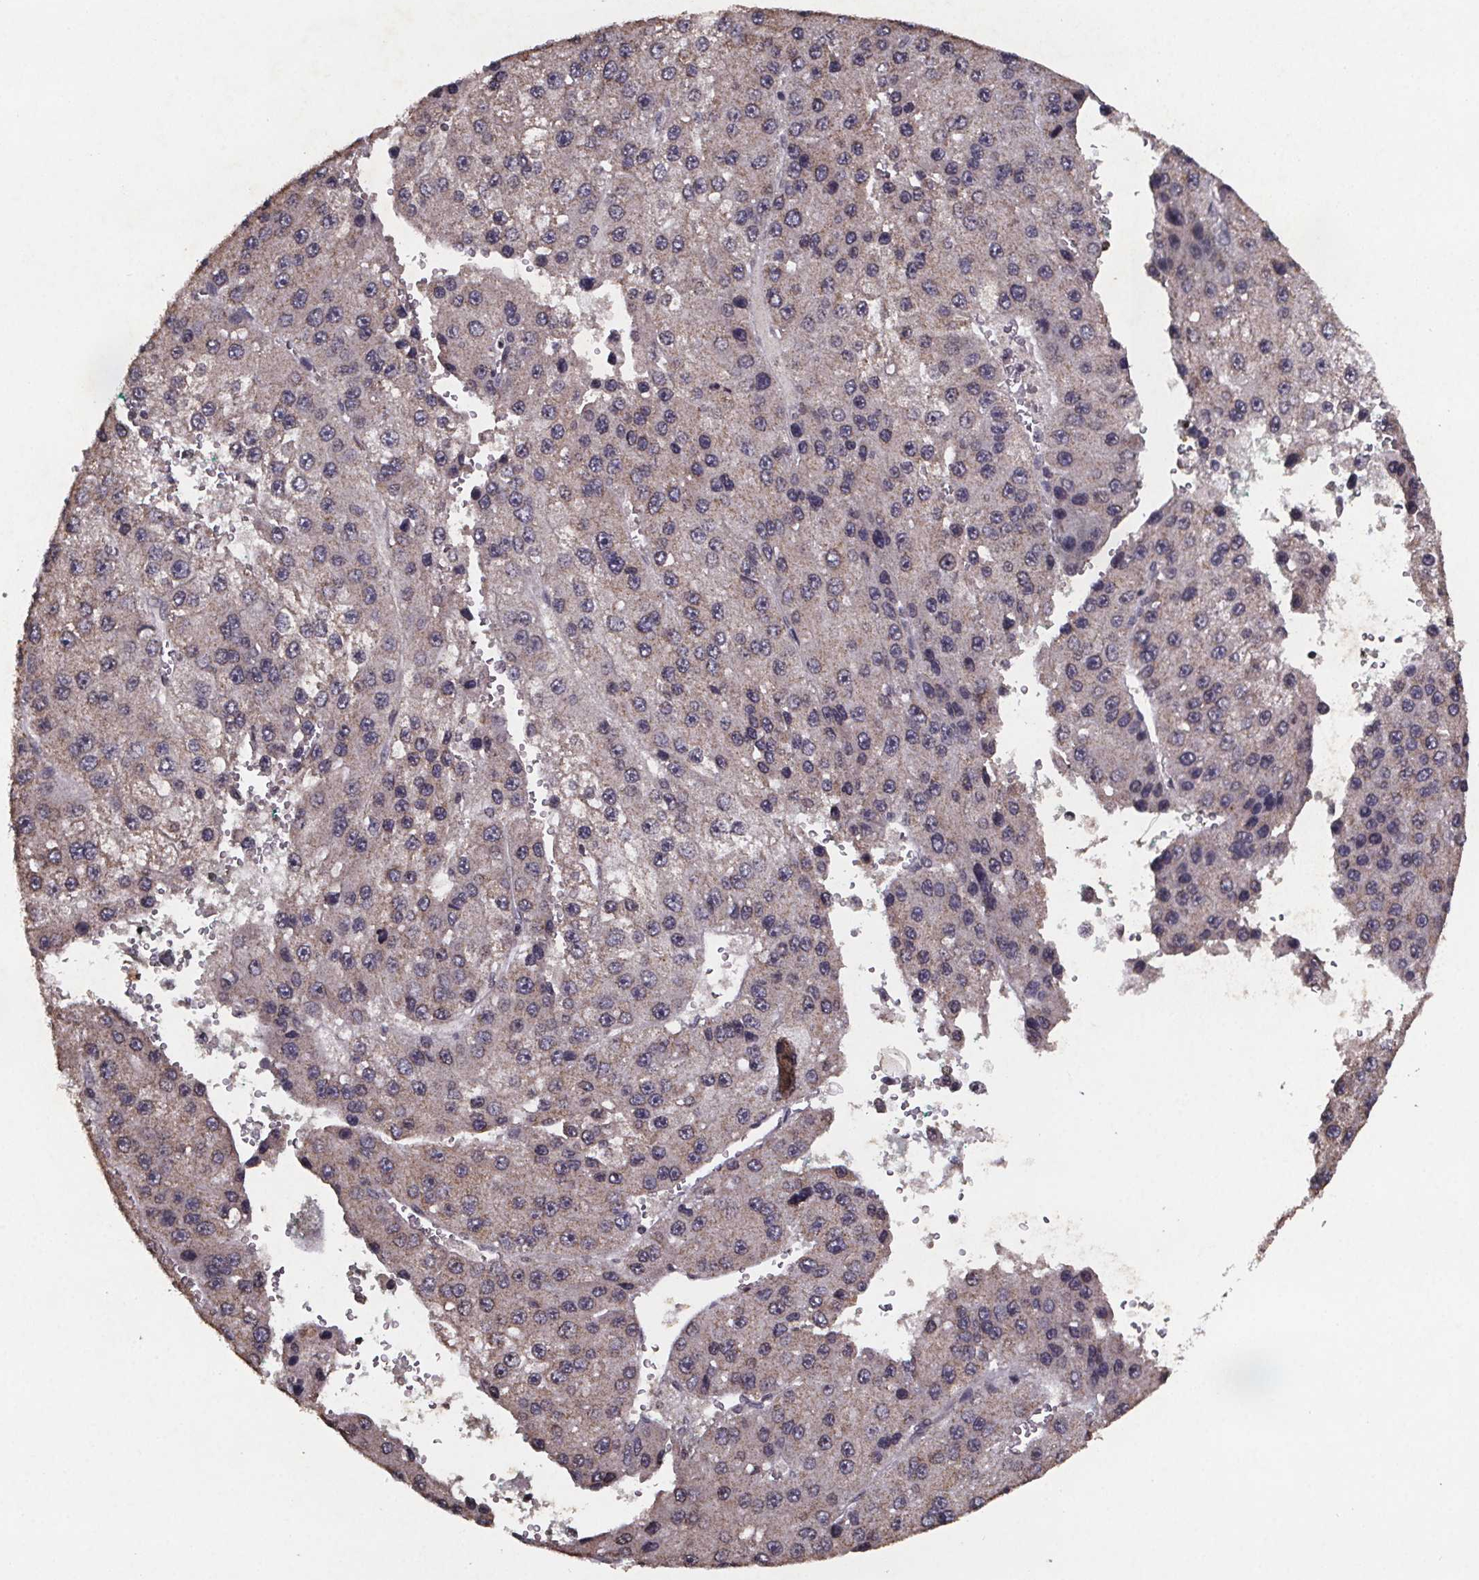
{"staining": {"intensity": "negative", "quantity": "none", "location": "none"}, "tissue": "liver cancer", "cell_type": "Tumor cells", "image_type": "cancer", "snomed": [{"axis": "morphology", "description": "Carcinoma, Hepatocellular, NOS"}, {"axis": "topography", "description": "Liver"}], "caption": "An image of liver hepatocellular carcinoma stained for a protein exhibits no brown staining in tumor cells.", "gene": "PALLD", "patient": {"sex": "female", "age": 73}}